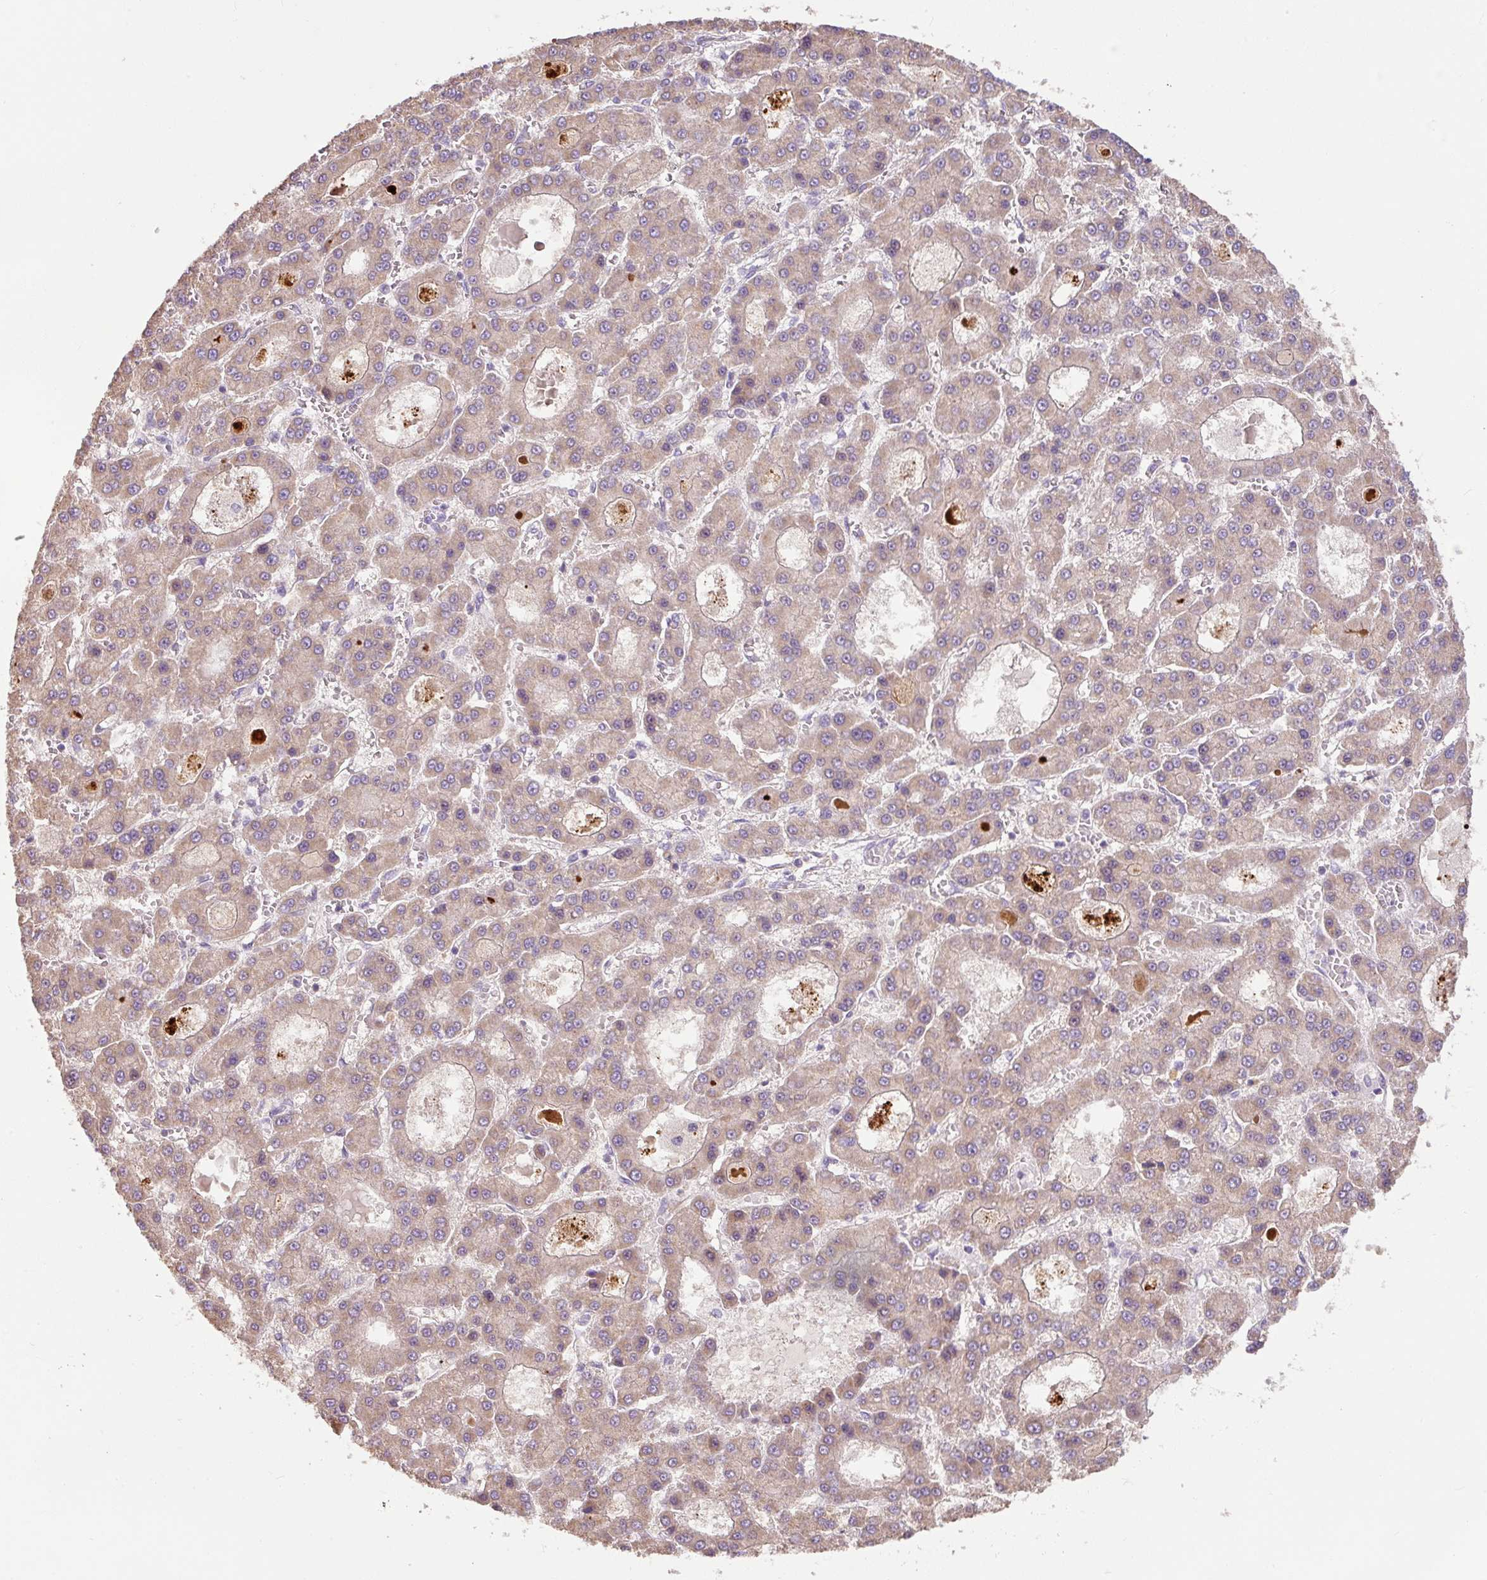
{"staining": {"intensity": "weak", "quantity": ">75%", "location": "cytoplasmic/membranous"}, "tissue": "liver cancer", "cell_type": "Tumor cells", "image_type": "cancer", "snomed": [{"axis": "morphology", "description": "Carcinoma, Hepatocellular, NOS"}, {"axis": "topography", "description": "Liver"}], "caption": "A brown stain shows weak cytoplasmic/membranous positivity of a protein in human liver cancer tumor cells.", "gene": "SARS2", "patient": {"sex": "male", "age": 70}}